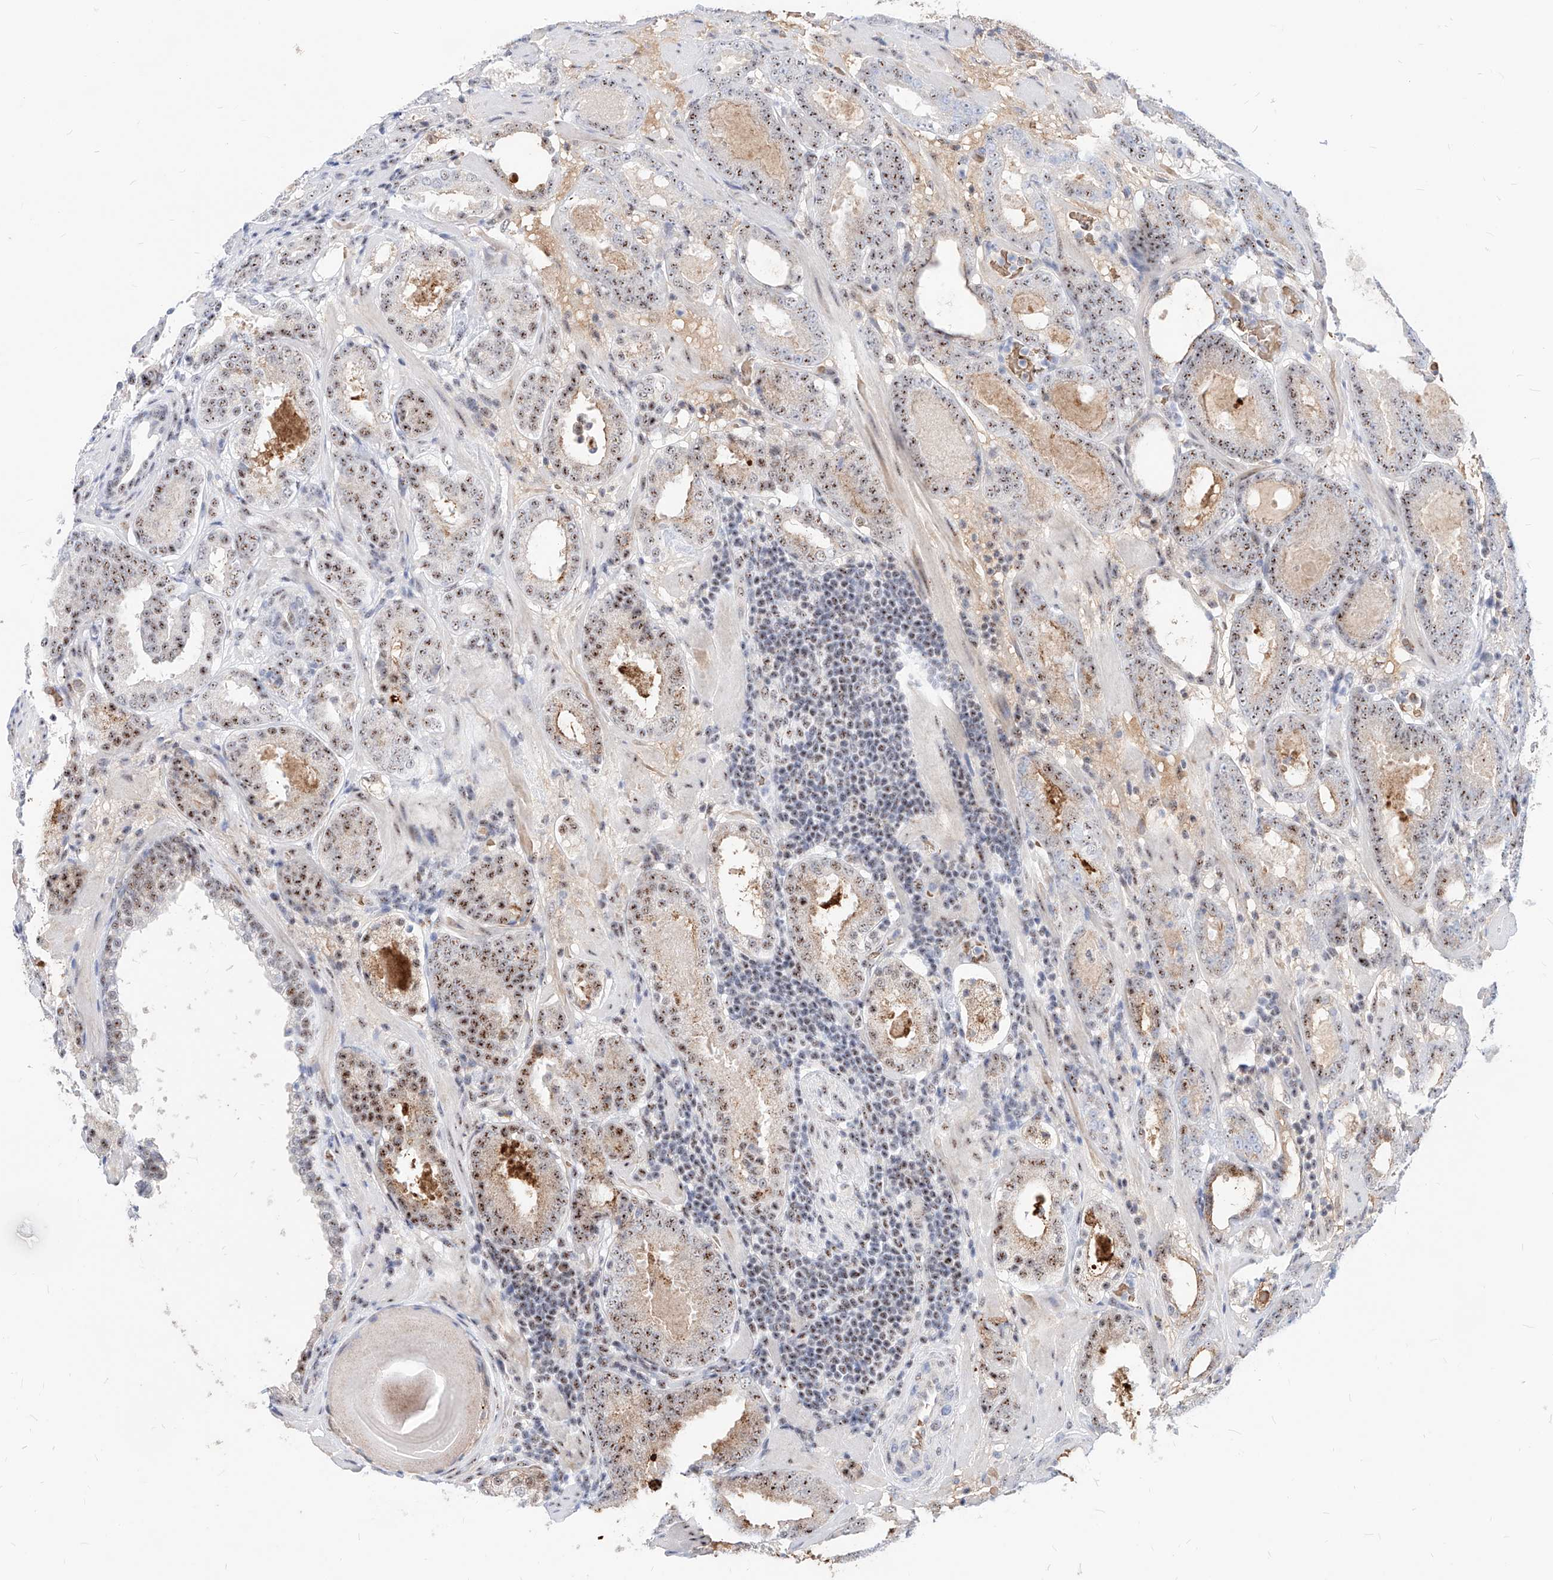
{"staining": {"intensity": "moderate", "quantity": ">75%", "location": "nuclear"}, "tissue": "prostate cancer", "cell_type": "Tumor cells", "image_type": "cancer", "snomed": [{"axis": "morphology", "description": "Adenocarcinoma, Low grade"}, {"axis": "topography", "description": "Prostate"}], "caption": "A brown stain shows moderate nuclear expression of a protein in low-grade adenocarcinoma (prostate) tumor cells. Nuclei are stained in blue.", "gene": "ZFP42", "patient": {"sex": "male", "age": 69}}